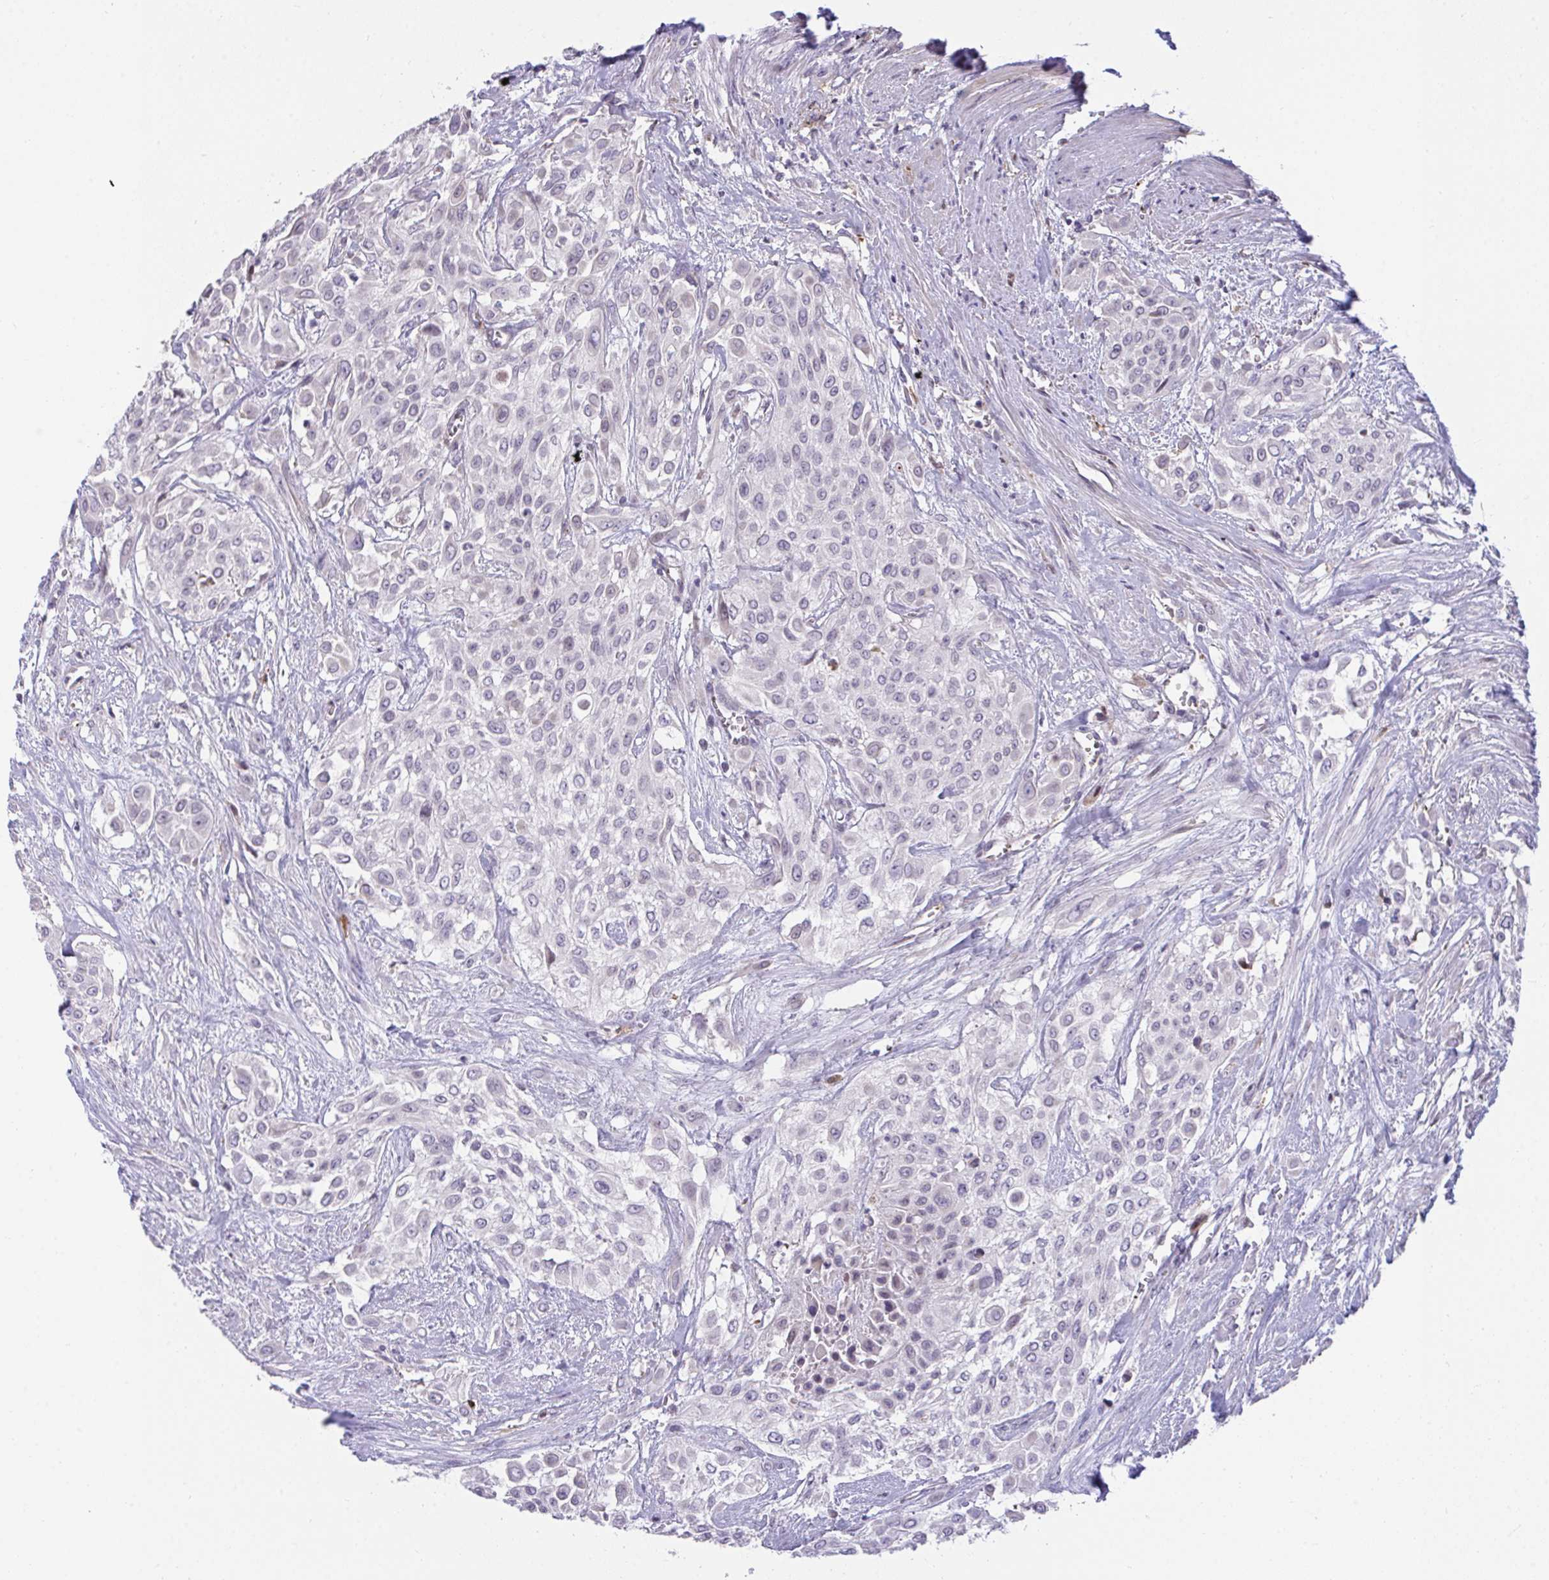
{"staining": {"intensity": "negative", "quantity": "none", "location": "none"}, "tissue": "urothelial cancer", "cell_type": "Tumor cells", "image_type": "cancer", "snomed": [{"axis": "morphology", "description": "Urothelial carcinoma, High grade"}, {"axis": "topography", "description": "Urinary bladder"}], "caption": "Human urothelial cancer stained for a protein using immunohistochemistry (IHC) displays no expression in tumor cells.", "gene": "SEMA6B", "patient": {"sex": "male", "age": 57}}